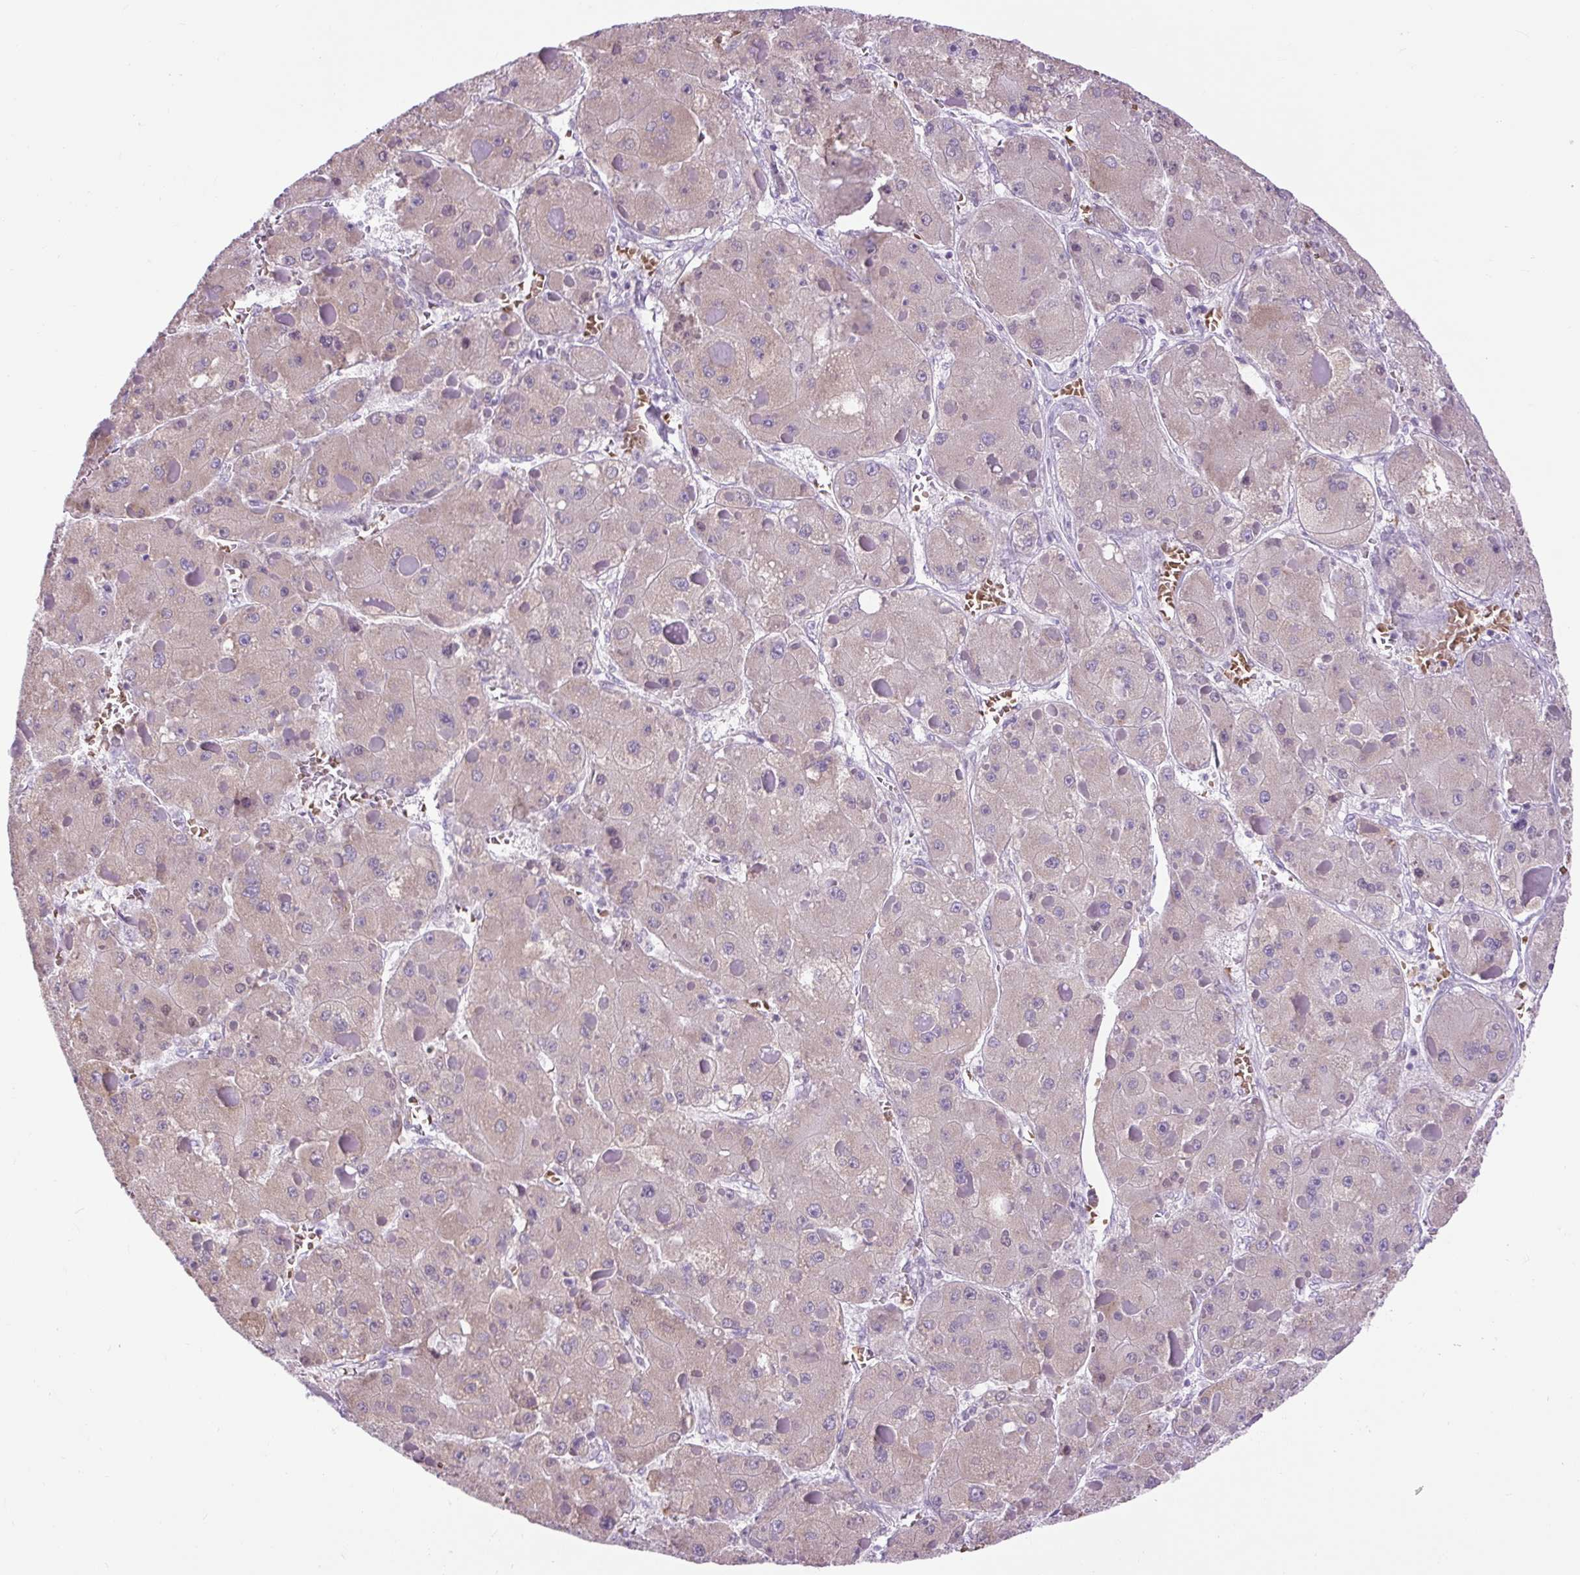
{"staining": {"intensity": "weak", "quantity": "25%-75%", "location": "cytoplasmic/membranous"}, "tissue": "liver cancer", "cell_type": "Tumor cells", "image_type": "cancer", "snomed": [{"axis": "morphology", "description": "Carcinoma, Hepatocellular, NOS"}, {"axis": "topography", "description": "Liver"}], "caption": "Immunohistochemistry staining of liver cancer (hepatocellular carcinoma), which demonstrates low levels of weak cytoplasmic/membranous expression in approximately 25%-75% of tumor cells indicating weak cytoplasmic/membranous protein positivity. The staining was performed using DAB (brown) for protein detection and nuclei were counterstained in hematoxylin (blue).", "gene": "SCO2", "patient": {"sex": "female", "age": 73}}